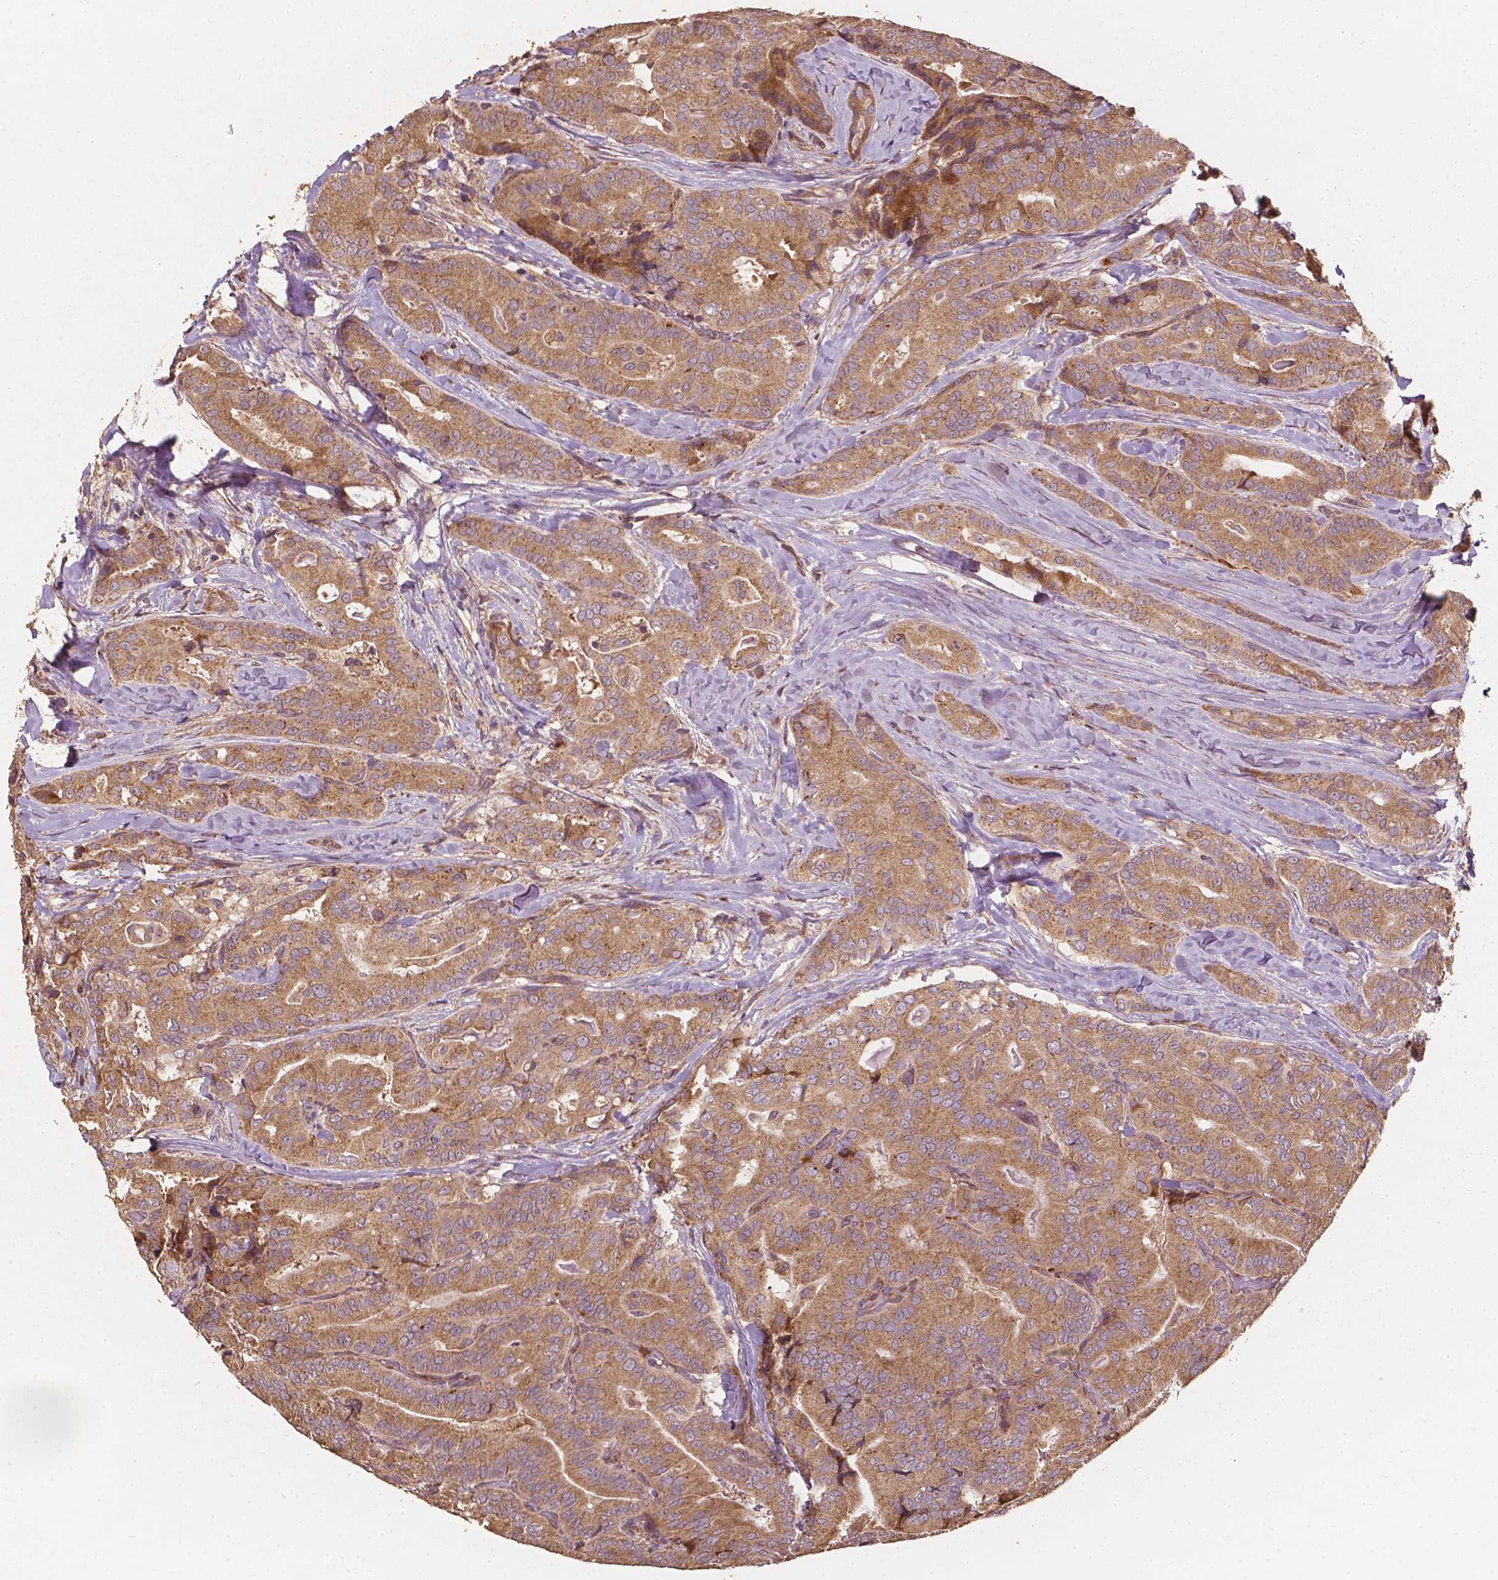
{"staining": {"intensity": "moderate", "quantity": ">75%", "location": "cytoplasmic/membranous"}, "tissue": "thyroid cancer", "cell_type": "Tumor cells", "image_type": "cancer", "snomed": [{"axis": "morphology", "description": "Papillary adenocarcinoma, NOS"}, {"axis": "topography", "description": "Thyroid gland"}], "caption": "The histopathology image reveals immunohistochemical staining of thyroid cancer. There is moderate cytoplasmic/membranous staining is appreciated in about >75% of tumor cells. (IHC, brightfield microscopy, high magnification).", "gene": "G3BP1", "patient": {"sex": "male", "age": 61}}